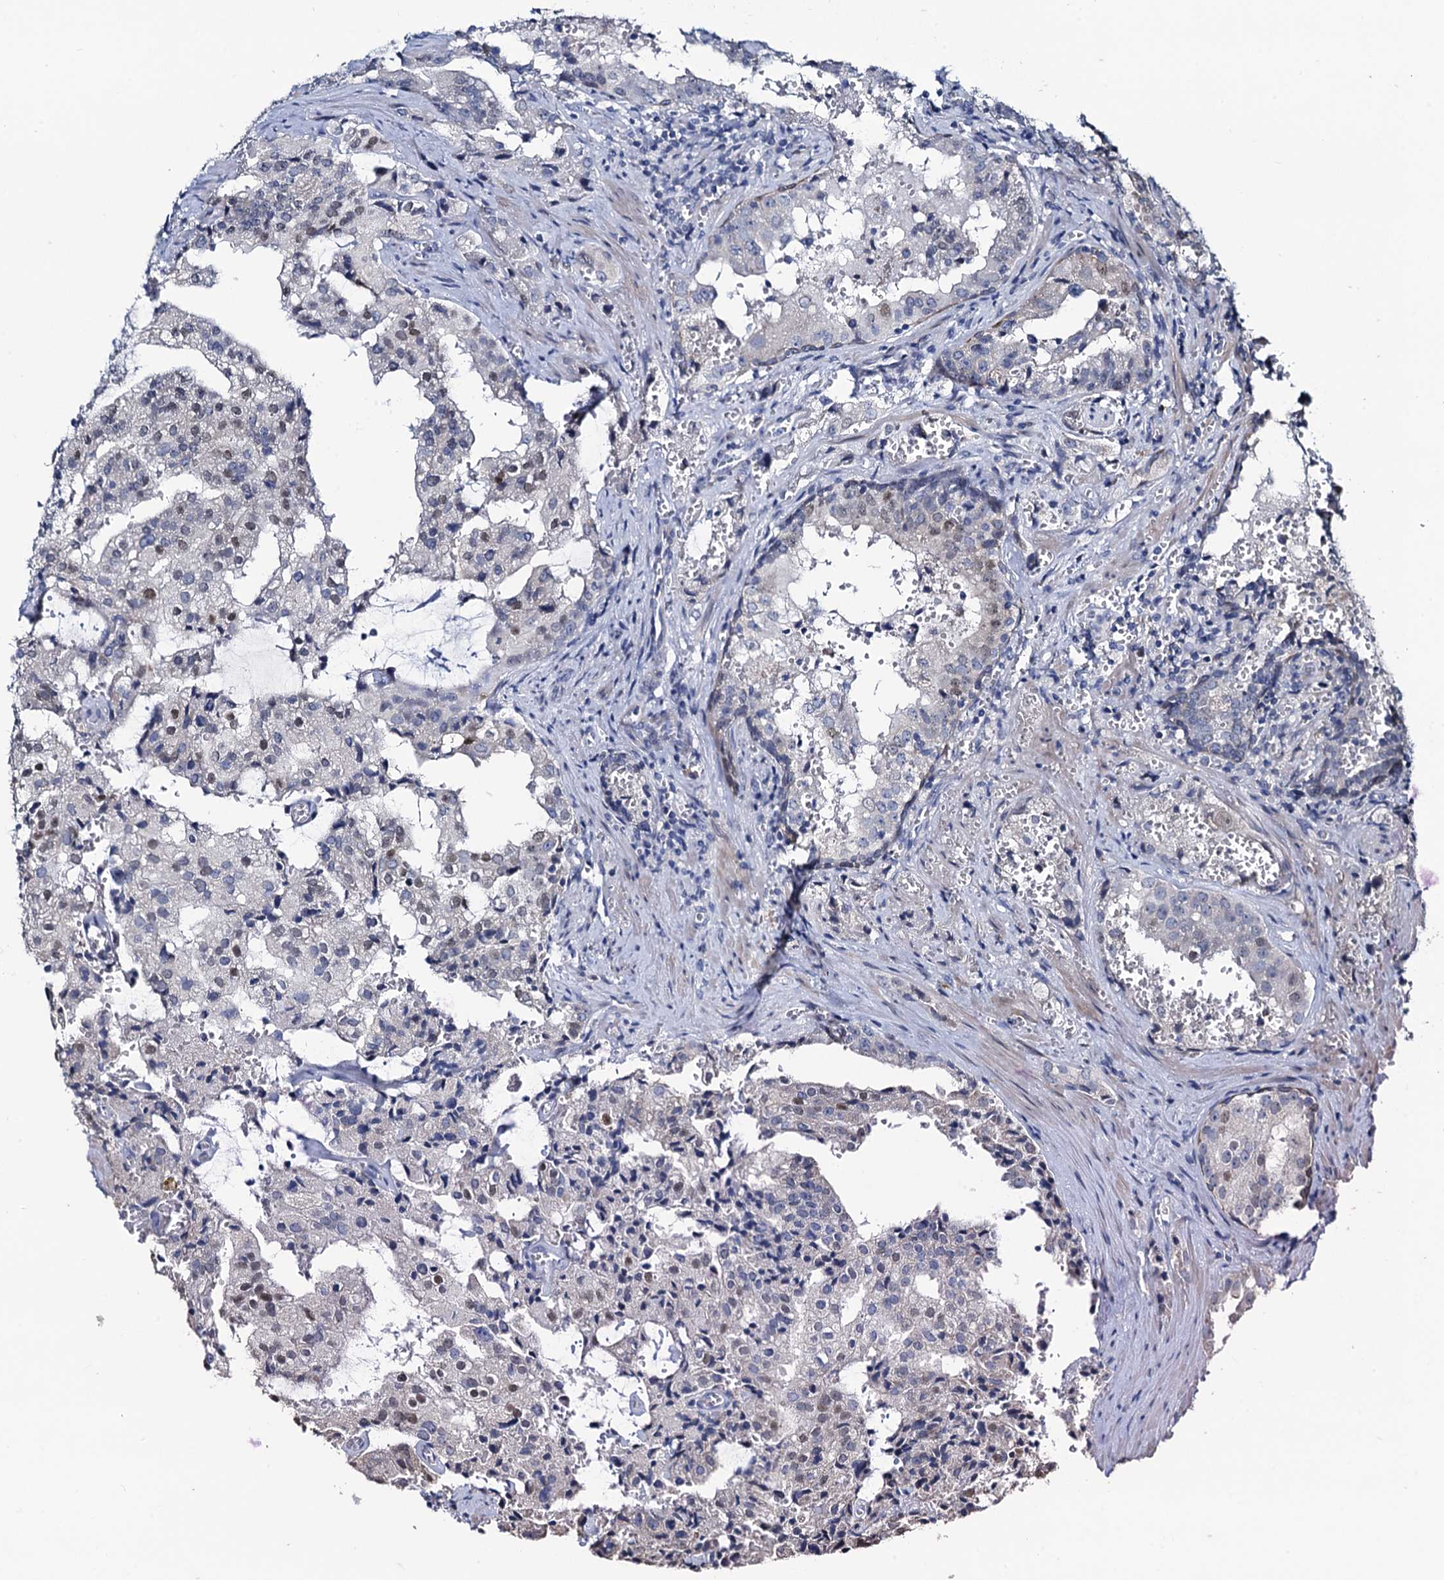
{"staining": {"intensity": "weak", "quantity": "<25%", "location": "nuclear"}, "tissue": "prostate cancer", "cell_type": "Tumor cells", "image_type": "cancer", "snomed": [{"axis": "morphology", "description": "Adenocarcinoma, High grade"}, {"axis": "topography", "description": "Prostate"}], "caption": "There is no significant expression in tumor cells of prostate cancer (high-grade adenocarcinoma). (Brightfield microscopy of DAB (3,3'-diaminobenzidine) immunohistochemistry (IHC) at high magnification).", "gene": "TOX3", "patient": {"sex": "male", "age": 68}}